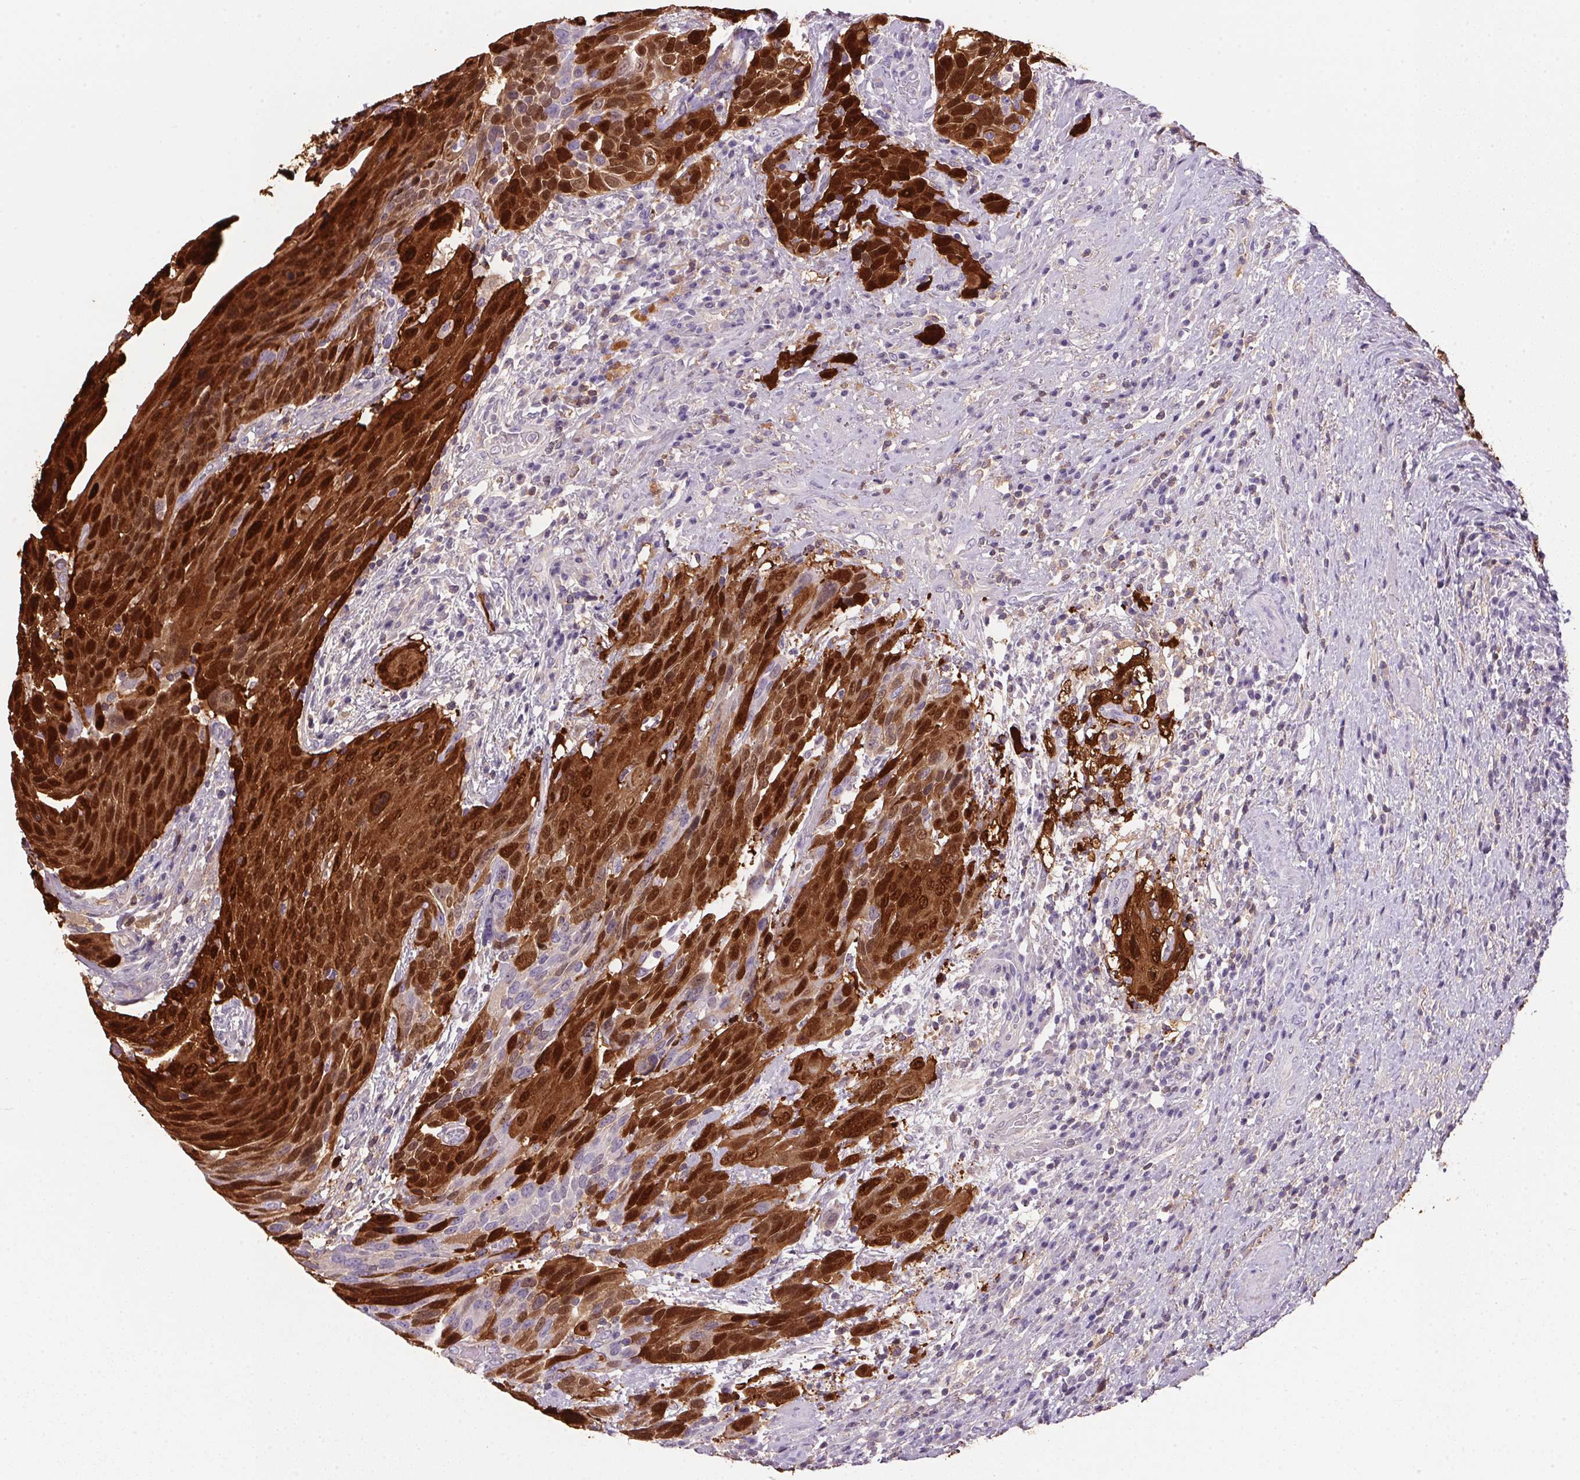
{"staining": {"intensity": "strong", "quantity": ">75%", "location": "cytoplasmic/membranous,nuclear"}, "tissue": "urothelial cancer", "cell_type": "Tumor cells", "image_type": "cancer", "snomed": [{"axis": "morphology", "description": "Urothelial carcinoma, High grade"}, {"axis": "topography", "description": "Urinary bladder"}], "caption": "A photomicrograph of human urothelial cancer stained for a protein exhibits strong cytoplasmic/membranous and nuclear brown staining in tumor cells. (brown staining indicates protein expression, while blue staining denotes nuclei).", "gene": "S100A2", "patient": {"sex": "female", "age": 70}}